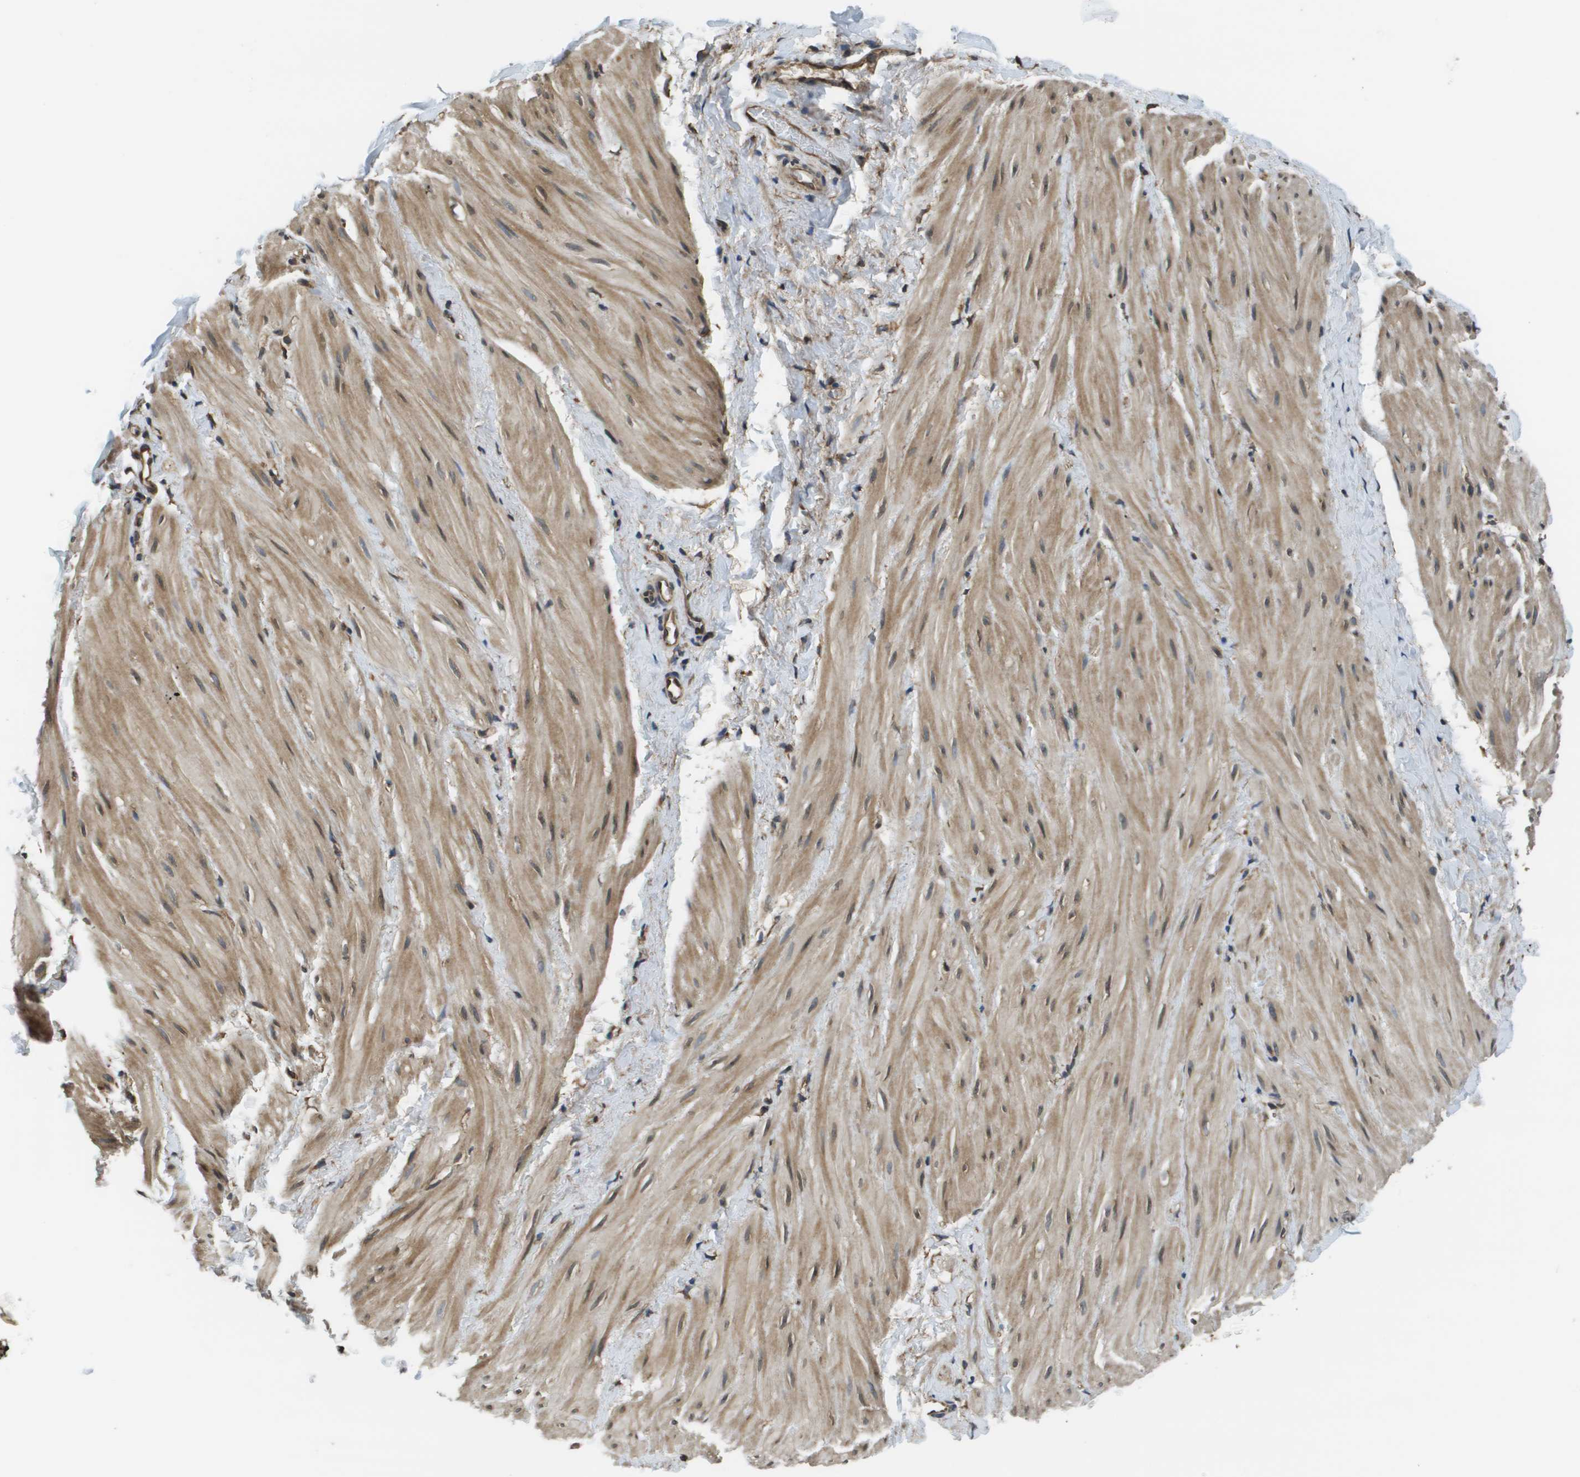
{"staining": {"intensity": "weak", "quantity": ">75%", "location": "cytoplasmic/membranous"}, "tissue": "smooth muscle", "cell_type": "Smooth muscle cells", "image_type": "normal", "snomed": [{"axis": "morphology", "description": "Normal tissue, NOS"}, {"axis": "topography", "description": "Smooth muscle"}], "caption": "Unremarkable smooth muscle displays weak cytoplasmic/membranous expression in approximately >75% of smooth muscle cells, visualized by immunohistochemistry.", "gene": "SEC62", "patient": {"sex": "male", "age": 16}}